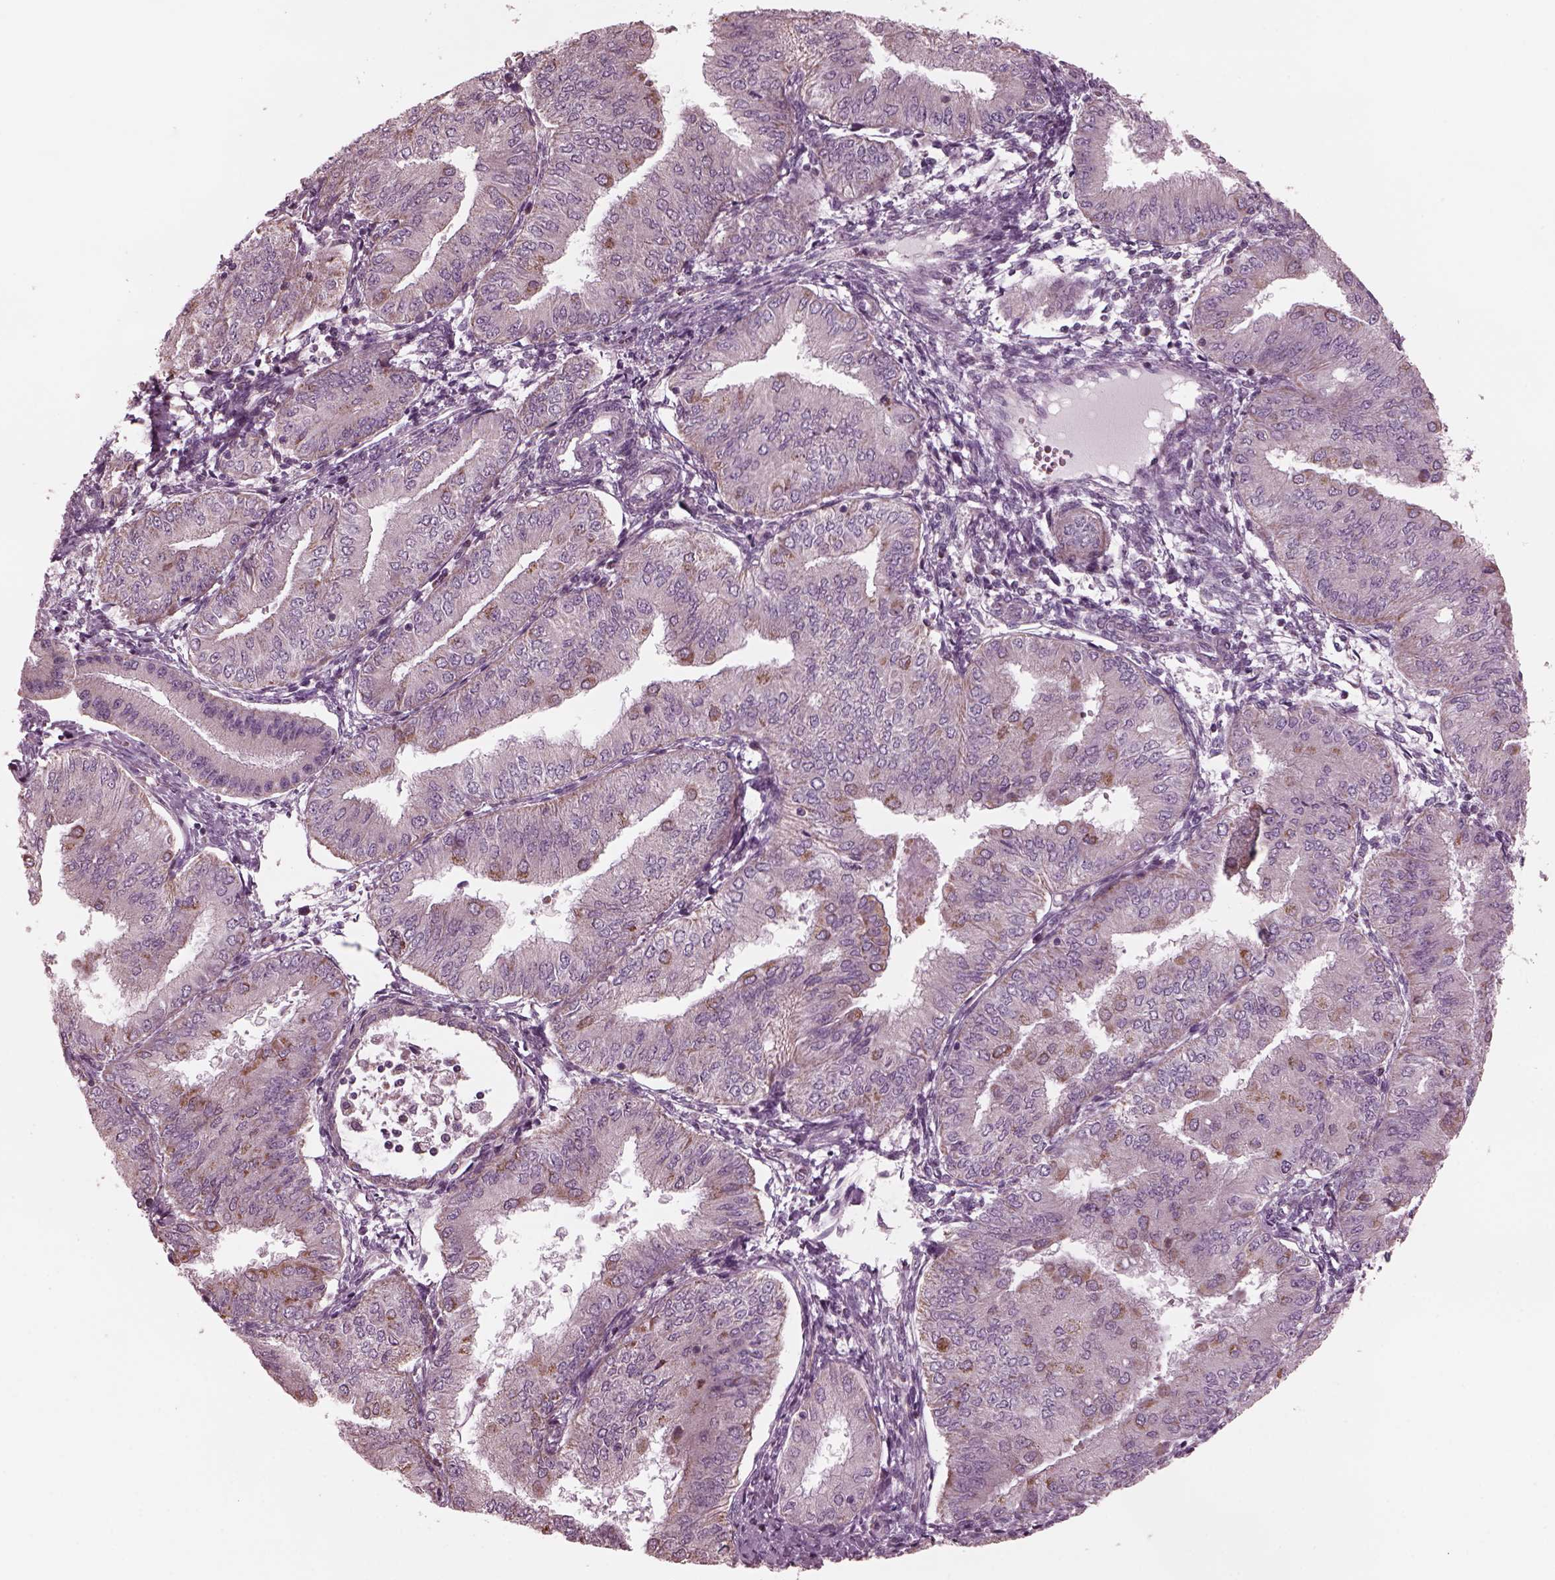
{"staining": {"intensity": "moderate", "quantity": "<25%", "location": "cytoplasmic/membranous"}, "tissue": "endometrial cancer", "cell_type": "Tumor cells", "image_type": "cancer", "snomed": [{"axis": "morphology", "description": "Adenocarcinoma, NOS"}, {"axis": "topography", "description": "Endometrium"}], "caption": "Endometrial cancer stained with a brown dye displays moderate cytoplasmic/membranous positive expression in approximately <25% of tumor cells.", "gene": "CELSR3", "patient": {"sex": "female", "age": 53}}